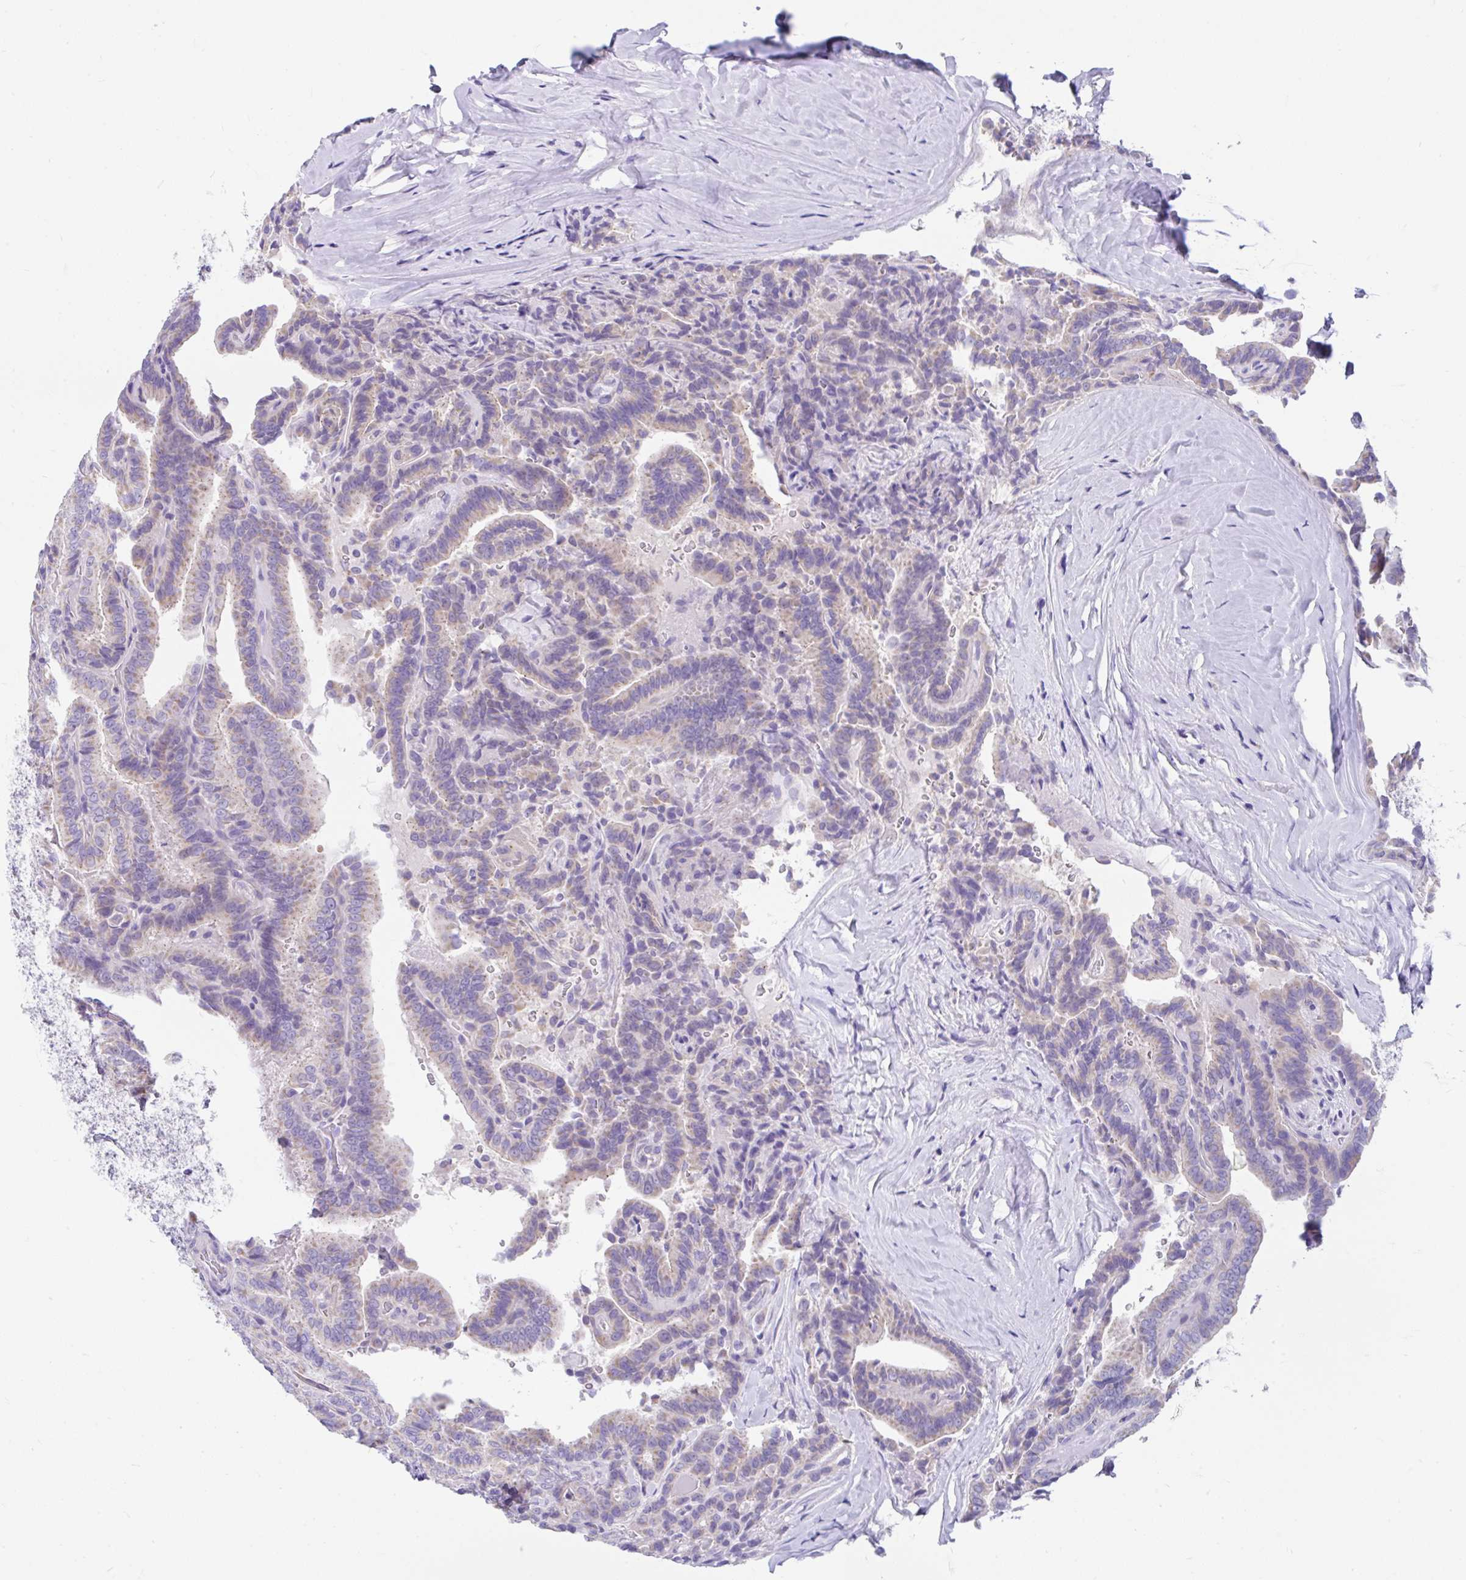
{"staining": {"intensity": "weak", "quantity": "25%-75%", "location": "cytoplasmic/membranous"}, "tissue": "thyroid cancer", "cell_type": "Tumor cells", "image_type": "cancer", "snomed": [{"axis": "morphology", "description": "Papillary adenocarcinoma, NOS"}, {"axis": "topography", "description": "Thyroid gland"}], "caption": "A histopathology image of papillary adenocarcinoma (thyroid) stained for a protein exhibits weak cytoplasmic/membranous brown staining in tumor cells.", "gene": "CCSAP", "patient": {"sex": "male", "age": 61}}